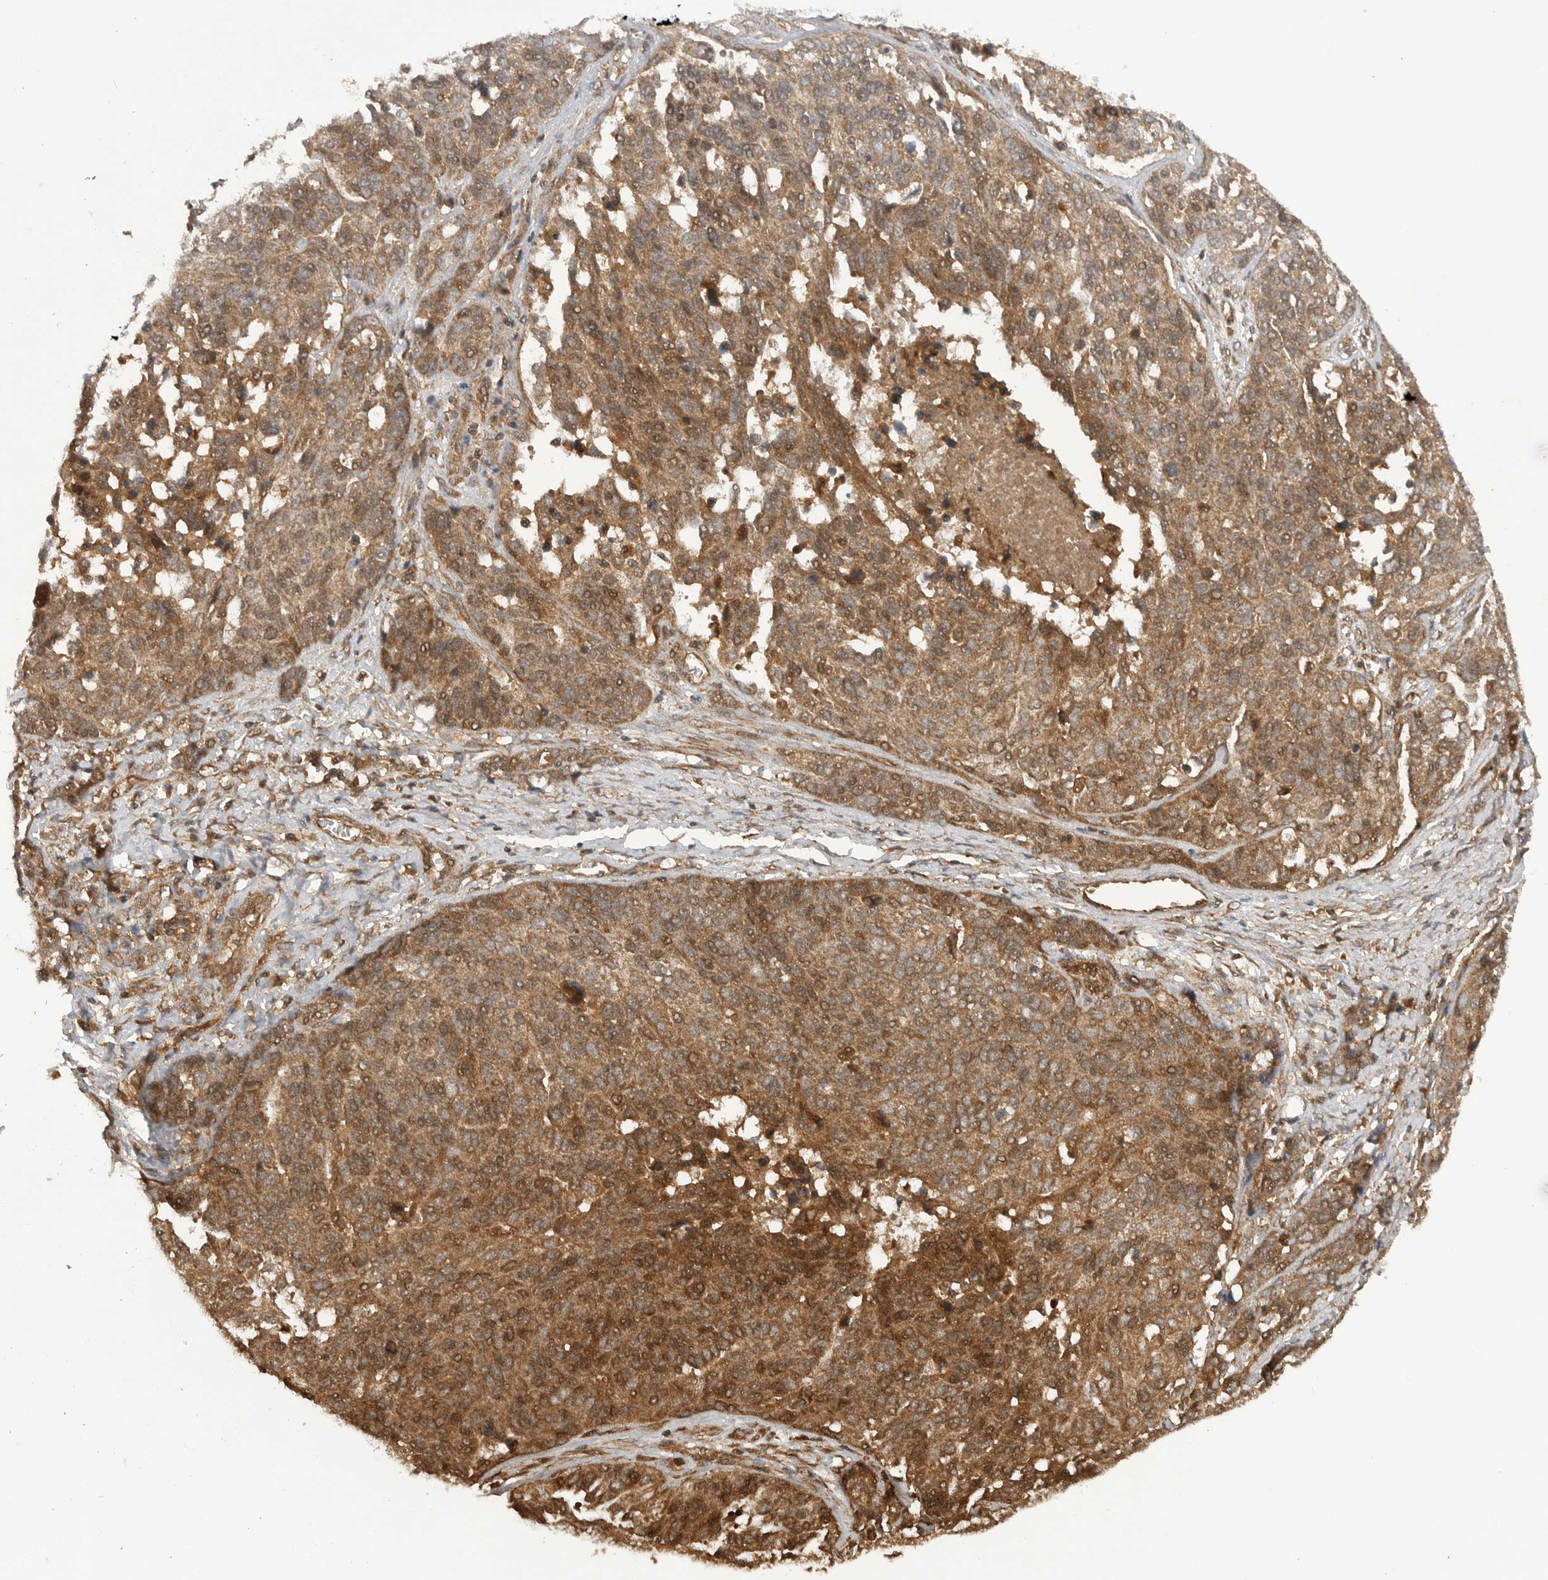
{"staining": {"intensity": "moderate", "quantity": ">75%", "location": "cytoplasmic/membranous"}, "tissue": "ovarian cancer", "cell_type": "Tumor cells", "image_type": "cancer", "snomed": [{"axis": "morphology", "description": "Cystadenocarcinoma, serous, NOS"}, {"axis": "topography", "description": "Ovary"}], "caption": "The image displays a brown stain indicating the presence of a protein in the cytoplasmic/membranous of tumor cells in ovarian cancer.", "gene": "PRDX4", "patient": {"sex": "female", "age": 44}}